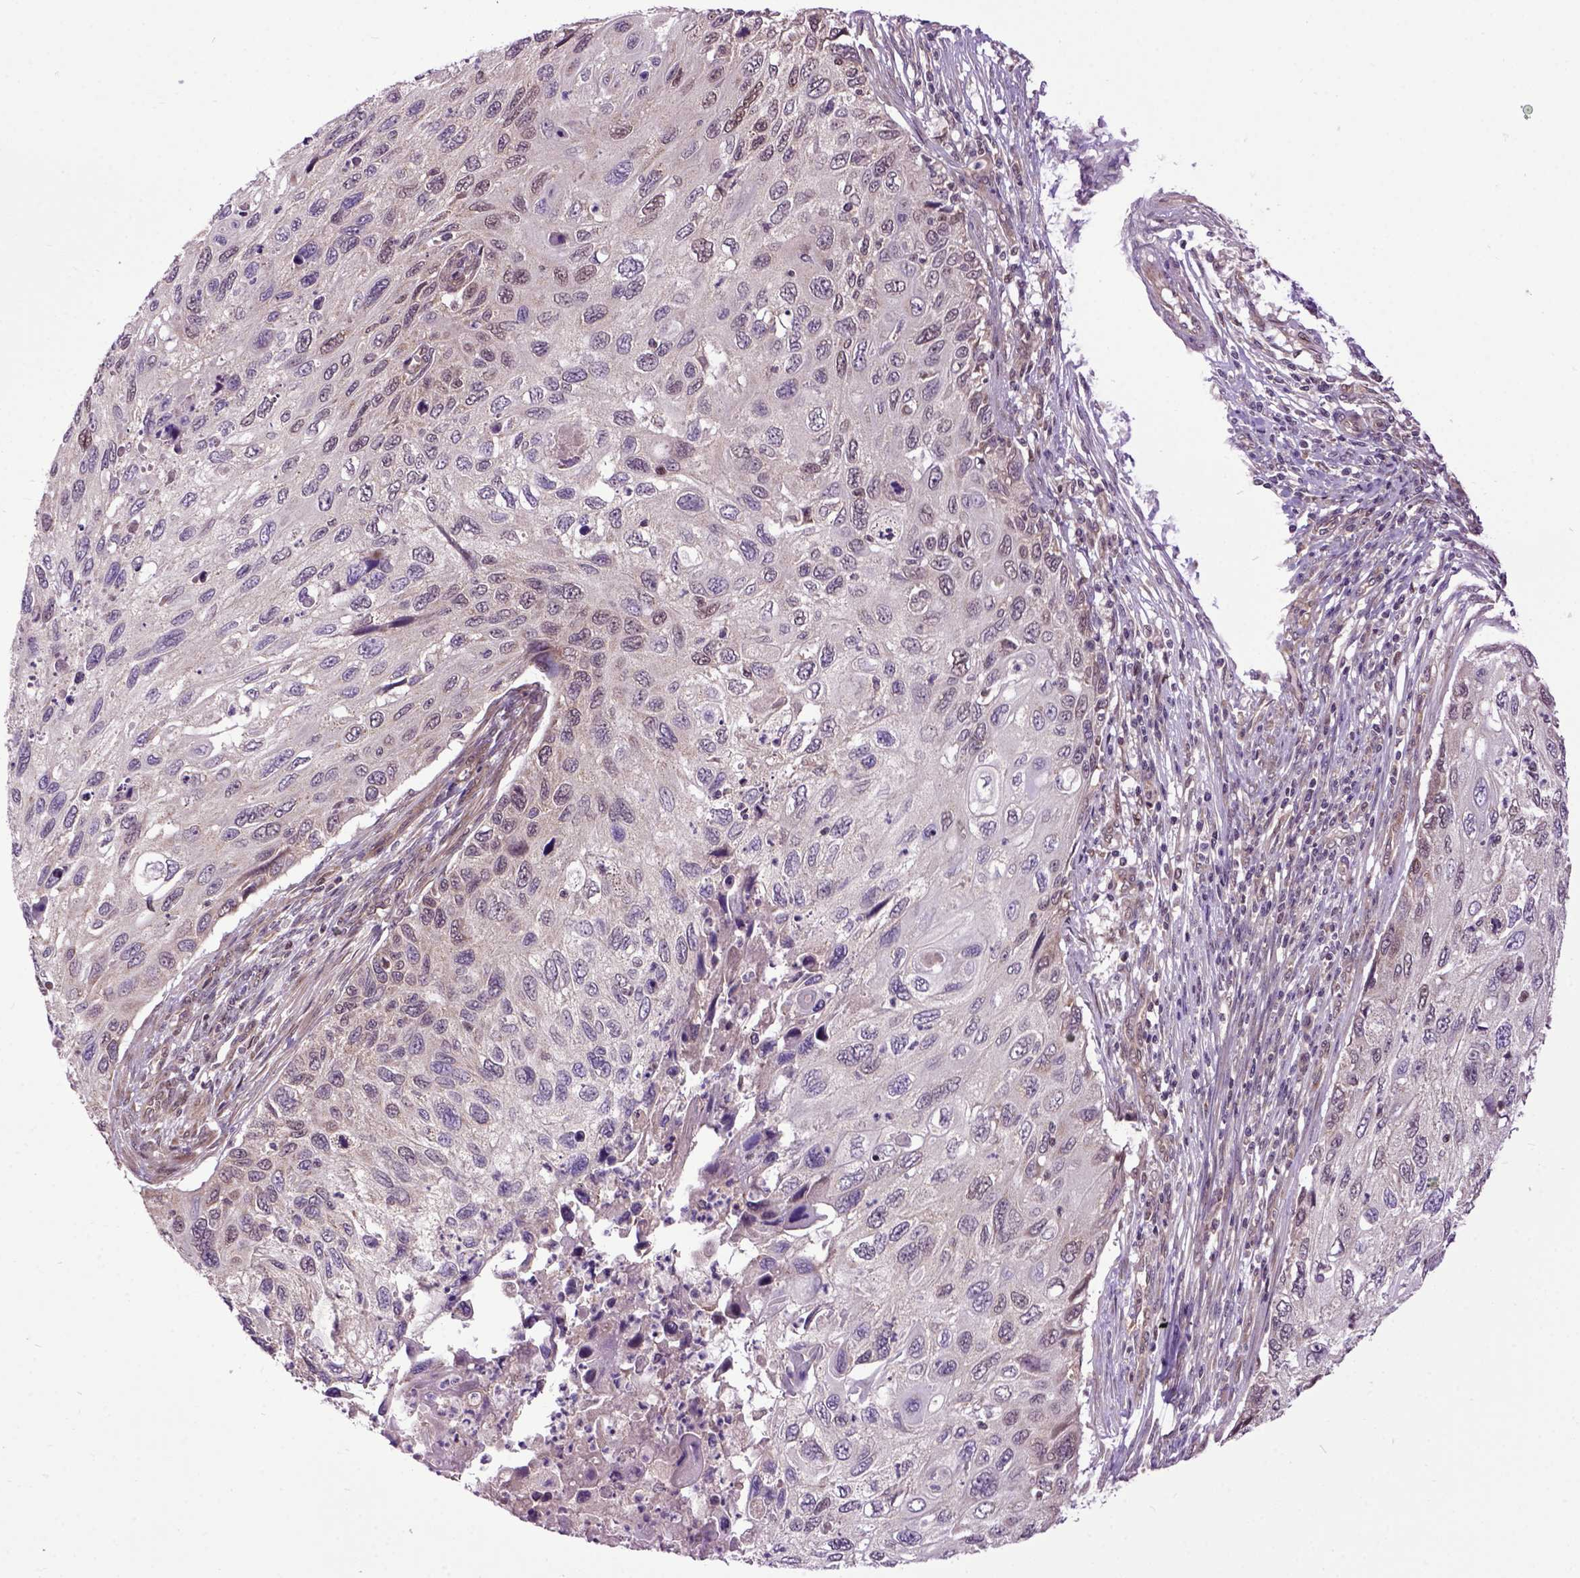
{"staining": {"intensity": "weak", "quantity": ">75%", "location": "cytoplasmic/membranous,nuclear"}, "tissue": "cervical cancer", "cell_type": "Tumor cells", "image_type": "cancer", "snomed": [{"axis": "morphology", "description": "Squamous cell carcinoma, NOS"}, {"axis": "topography", "description": "Cervix"}], "caption": "Immunohistochemistry micrograph of human cervical squamous cell carcinoma stained for a protein (brown), which reveals low levels of weak cytoplasmic/membranous and nuclear staining in about >75% of tumor cells.", "gene": "WDR48", "patient": {"sex": "female", "age": 70}}